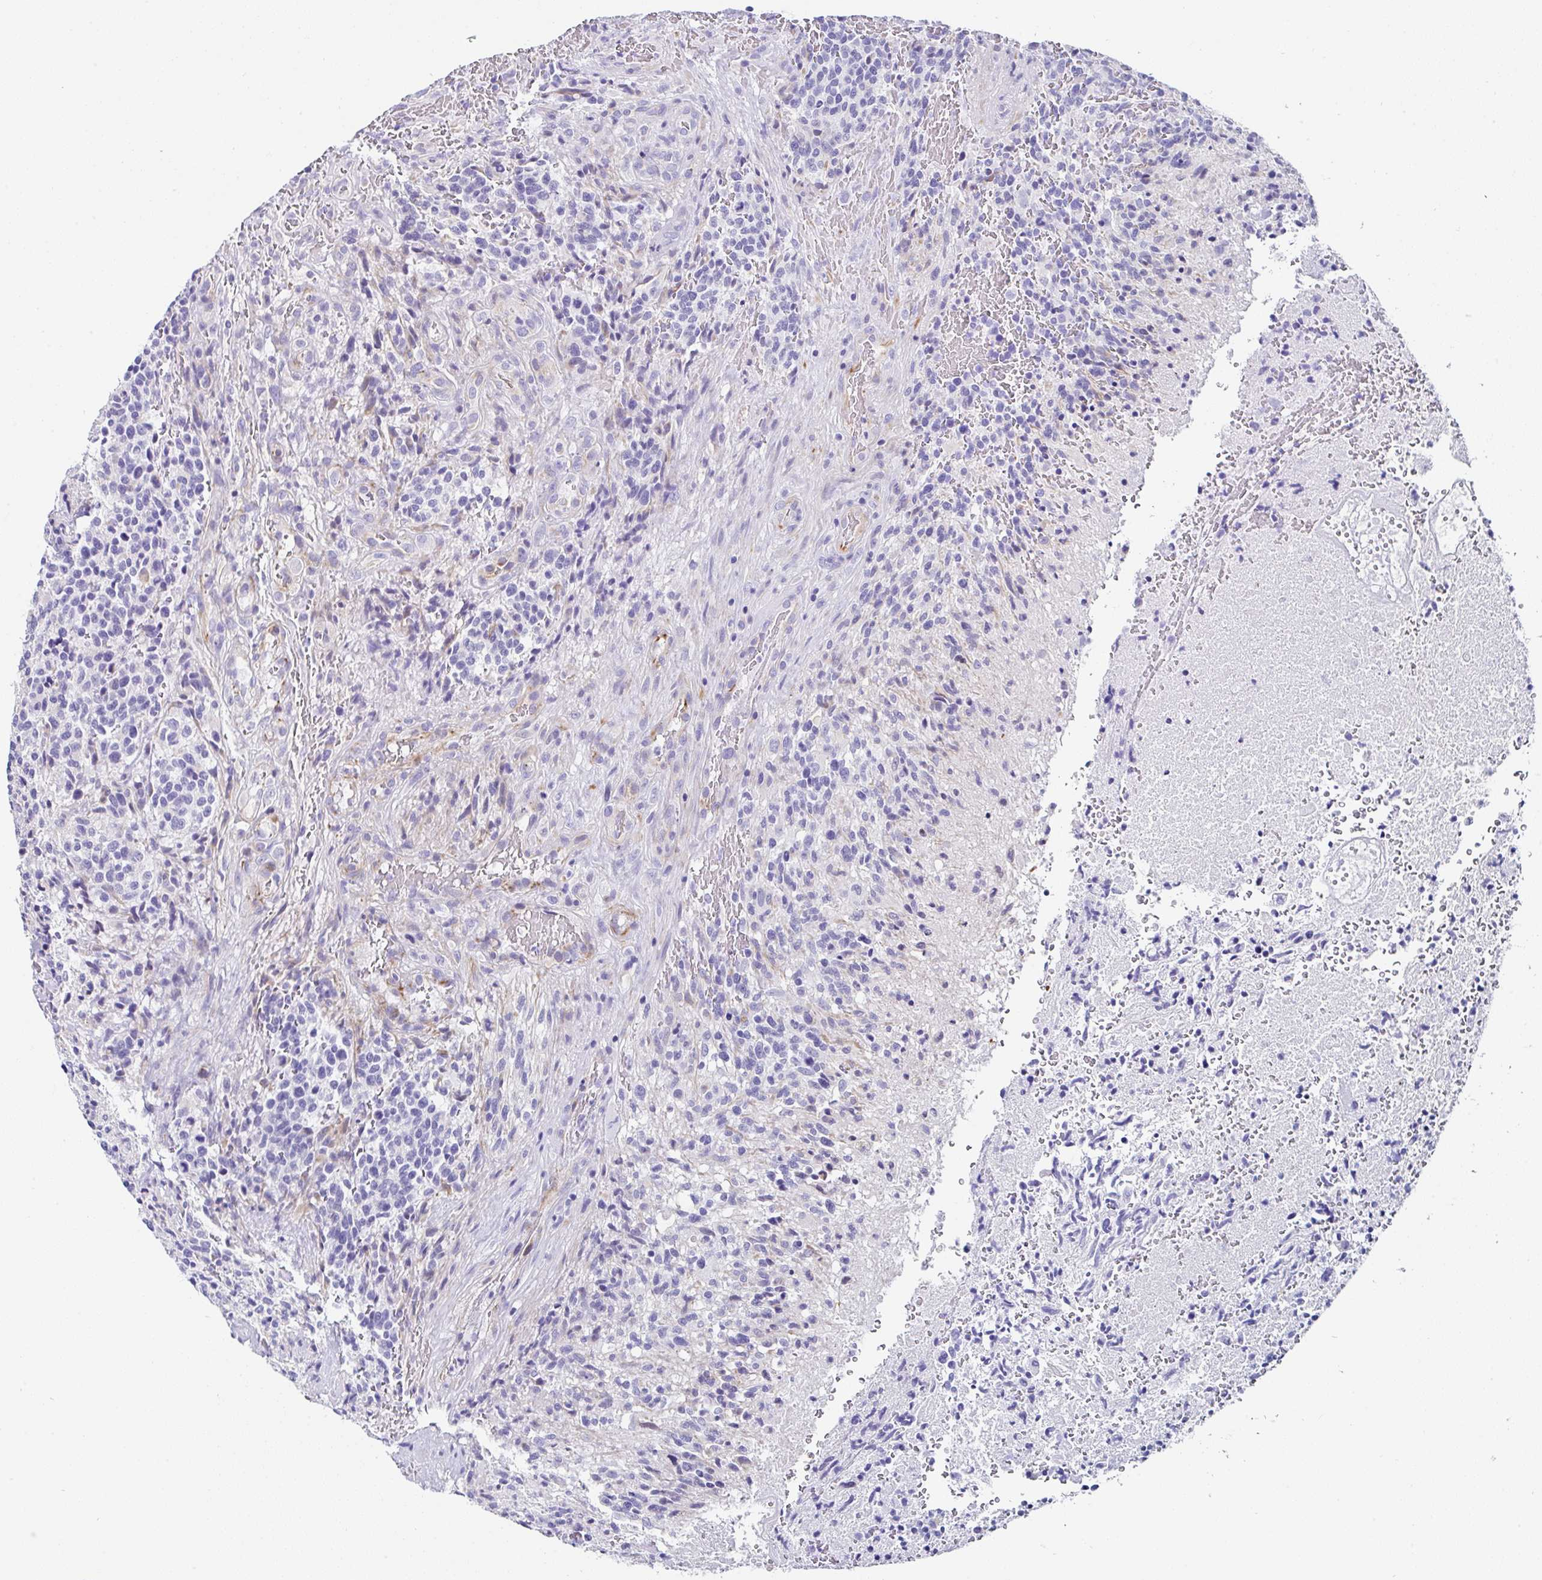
{"staining": {"intensity": "negative", "quantity": "none", "location": "none"}, "tissue": "glioma", "cell_type": "Tumor cells", "image_type": "cancer", "snomed": [{"axis": "morphology", "description": "Glioma, malignant, High grade"}, {"axis": "topography", "description": "Brain"}], "caption": "This photomicrograph is of malignant glioma (high-grade) stained with IHC to label a protein in brown with the nuclei are counter-stained blue. There is no staining in tumor cells.", "gene": "TMPRSS11E", "patient": {"sex": "male", "age": 36}}